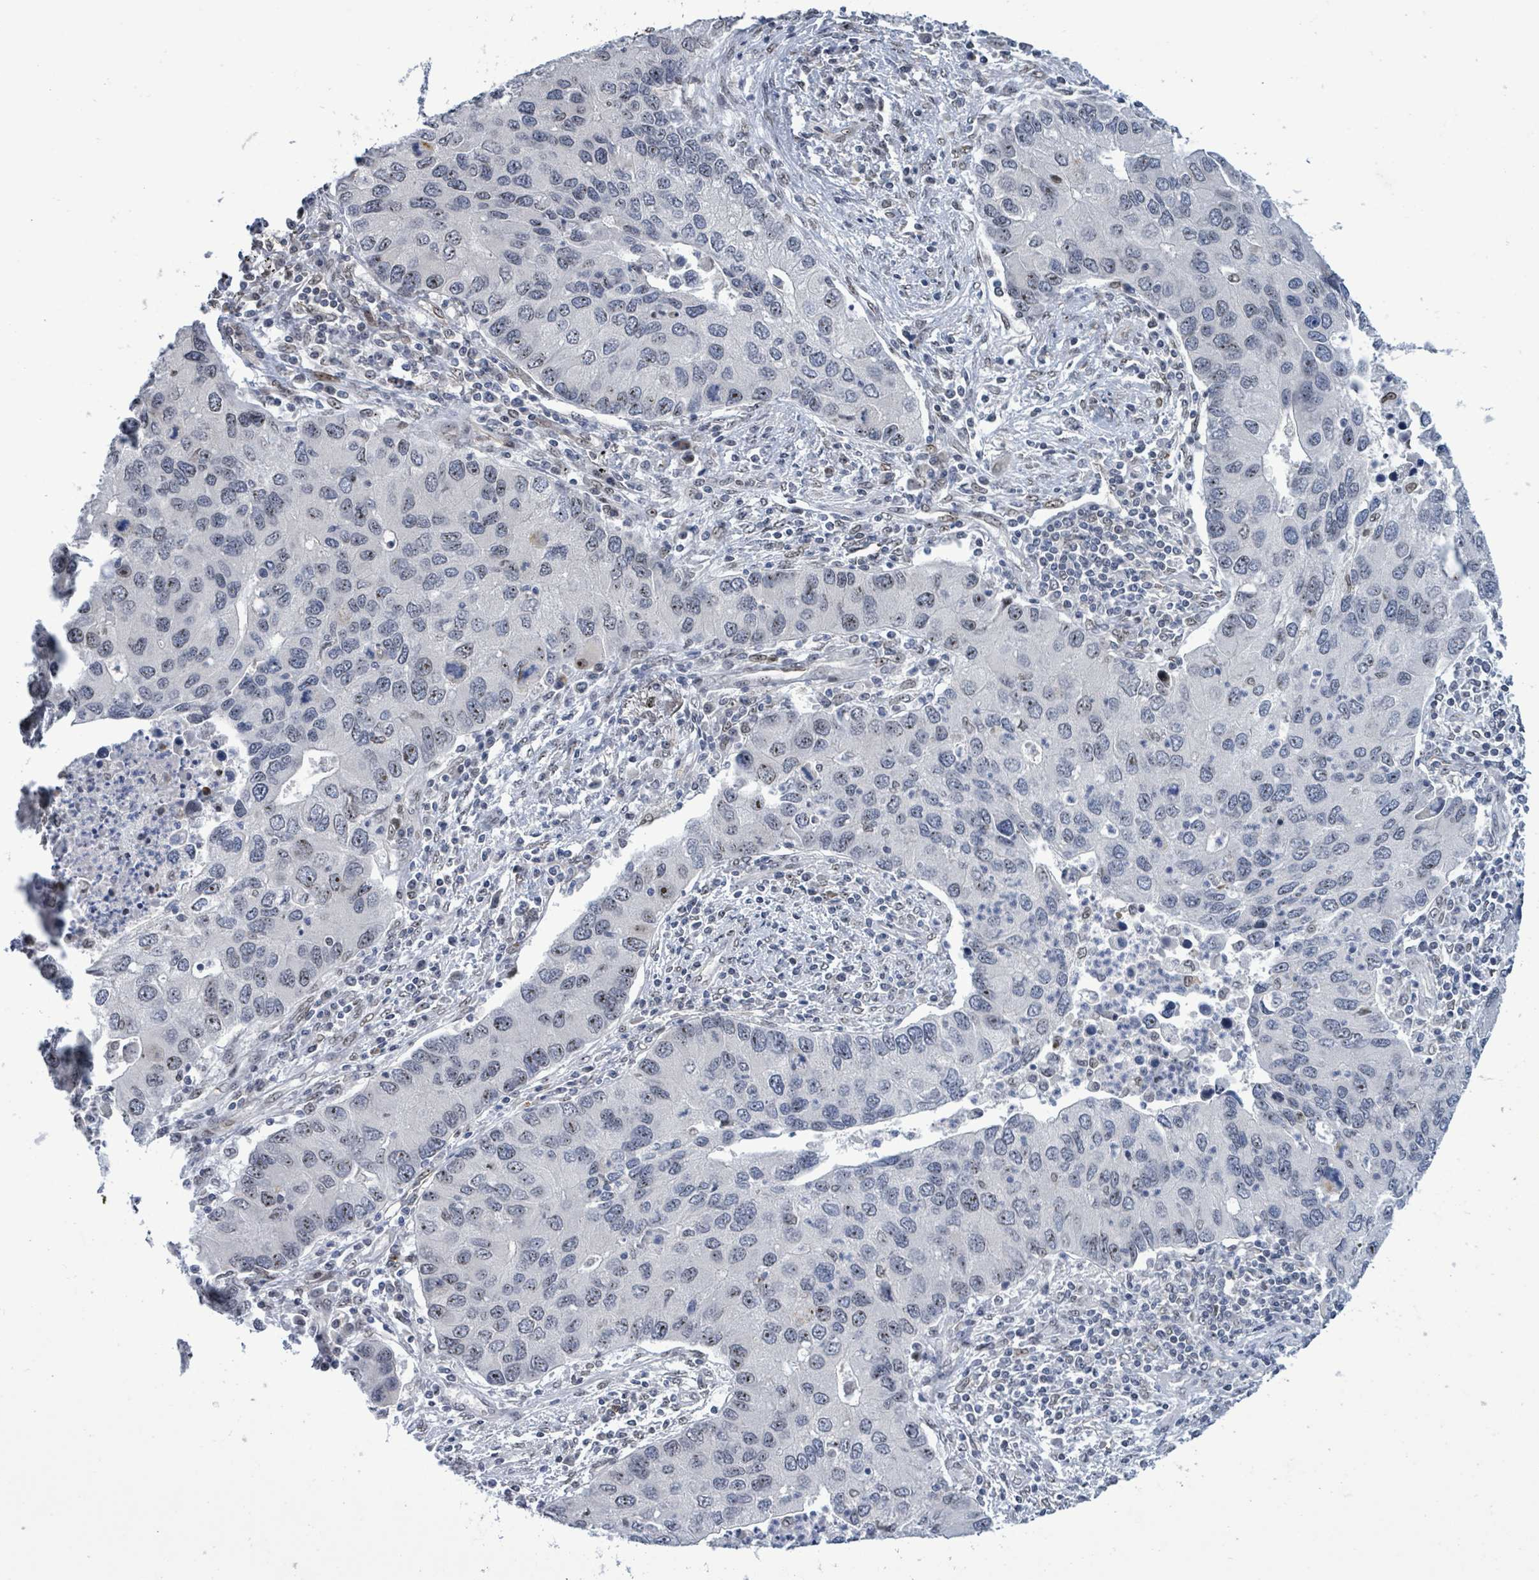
{"staining": {"intensity": "moderate", "quantity": "<25%", "location": "nuclear"}, "tissue": "lung cancer", "cell_type": "Tumor cells", "image_type": "cancer", "snomed": [{"axis": "morphology", "description": "Aneuploidy"}, {"axis": "morphology", "description": "Adenocarcinoma, NOS"}, {"axis": "topography", "description": "Lymph node"}, {"axis": "topography", "description": "Lung"}], "caption": "Tumor cells exhibit moderate nuclear expression in about <25% of cells in lung cancer.", "gene": "RRN3", "patient": {"sex": "female", "age": 74}}